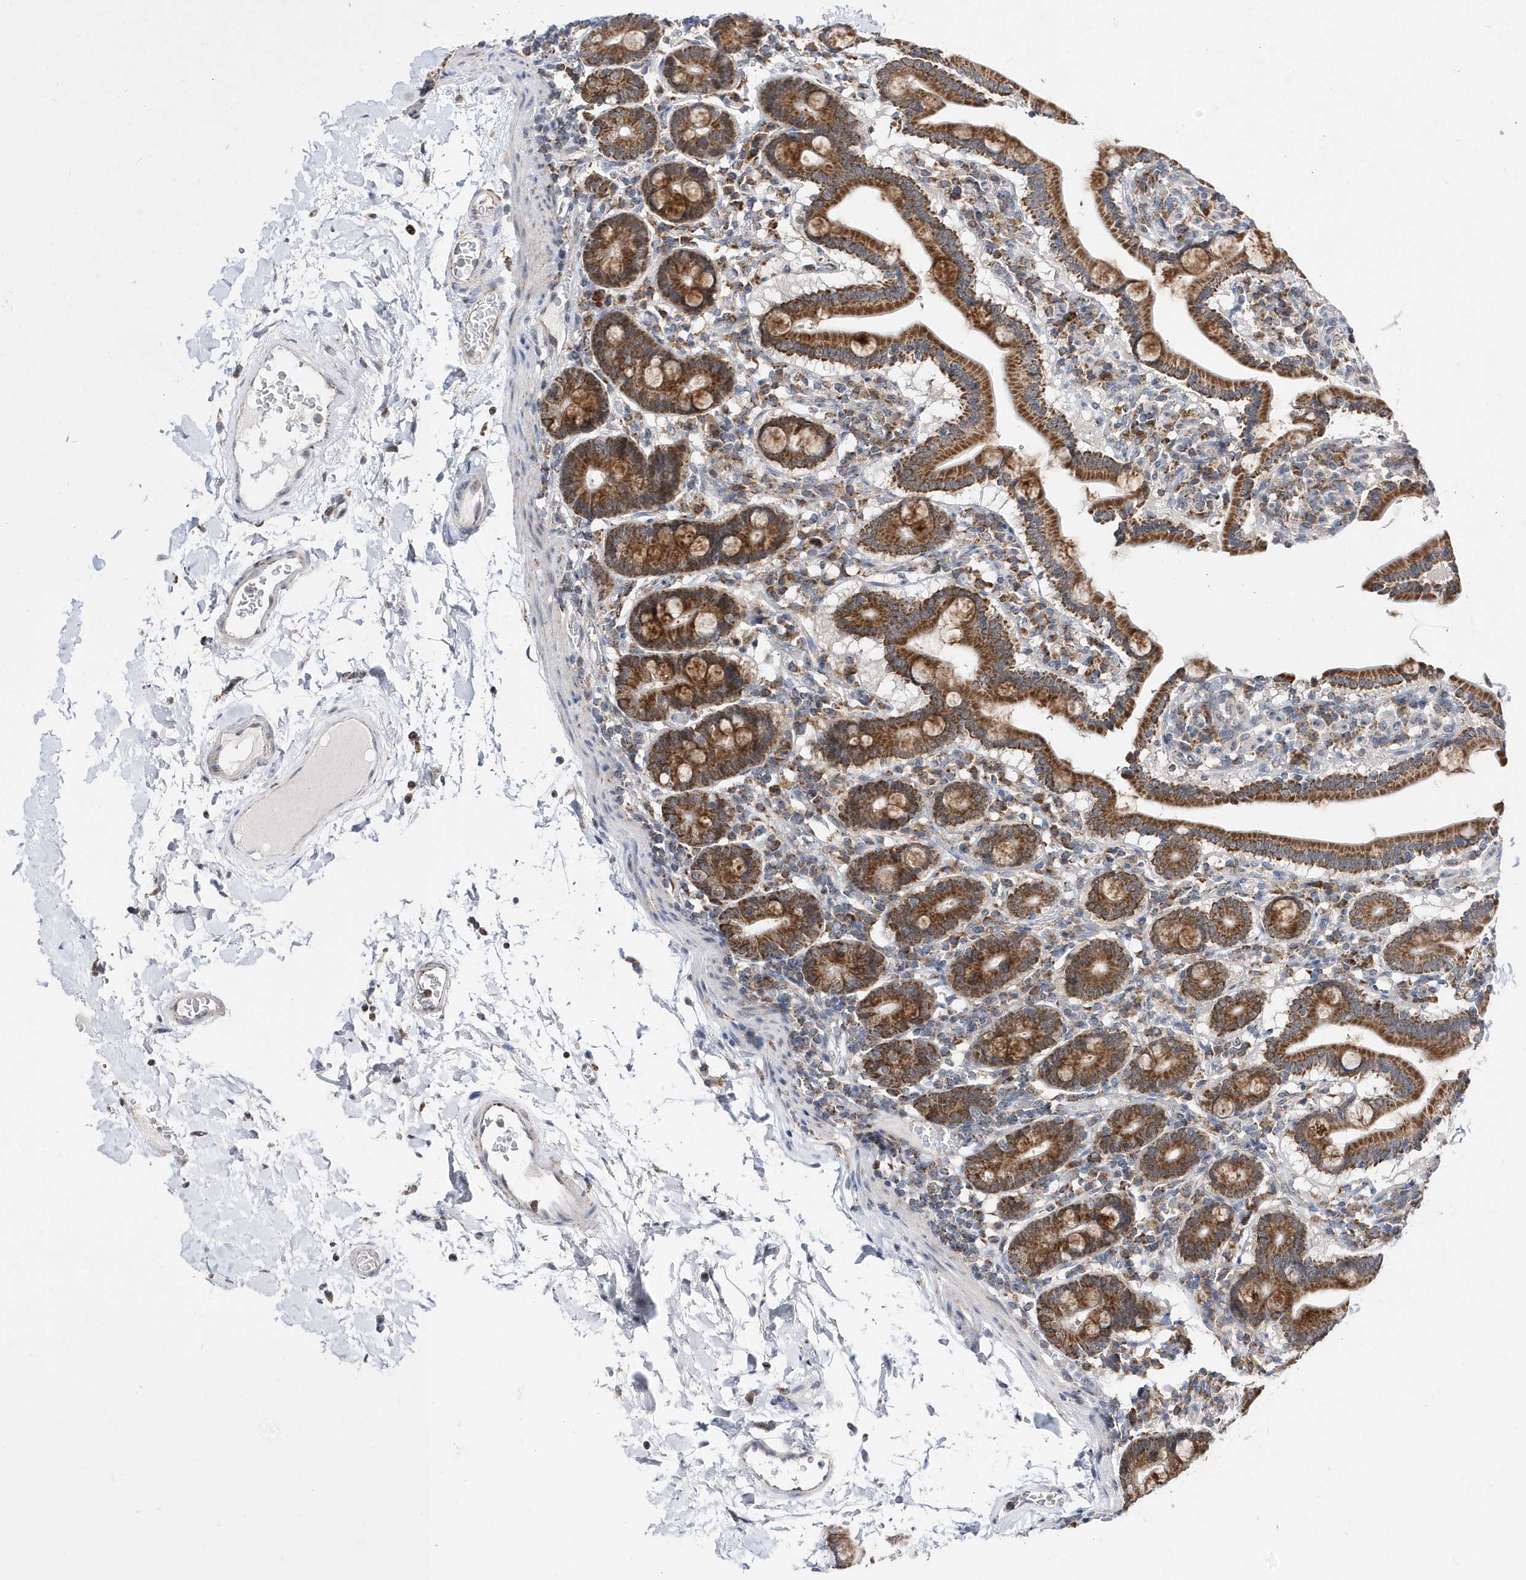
{"staining": {"intensity": "strong", "quantity": ">75%", "location": "cytoplasmic/membranous"}, "tissue": "duodenum", "cell_type": "Glandular cells", "image_type": "normal", "snomed": [{"axis": "morphology", "description": "Normal tissue, NOS"}, {"axis": "topography", "description": "Duodenum"}], "caption": "A histopathology image showing strong cytoplasmic/membranous expression in about >75% of glandular cells in benign duodenum, as visualized by brown immunohistochemical staining.", "gene": "SPATA5", "patient": {"sex": "male", "age": 55}}